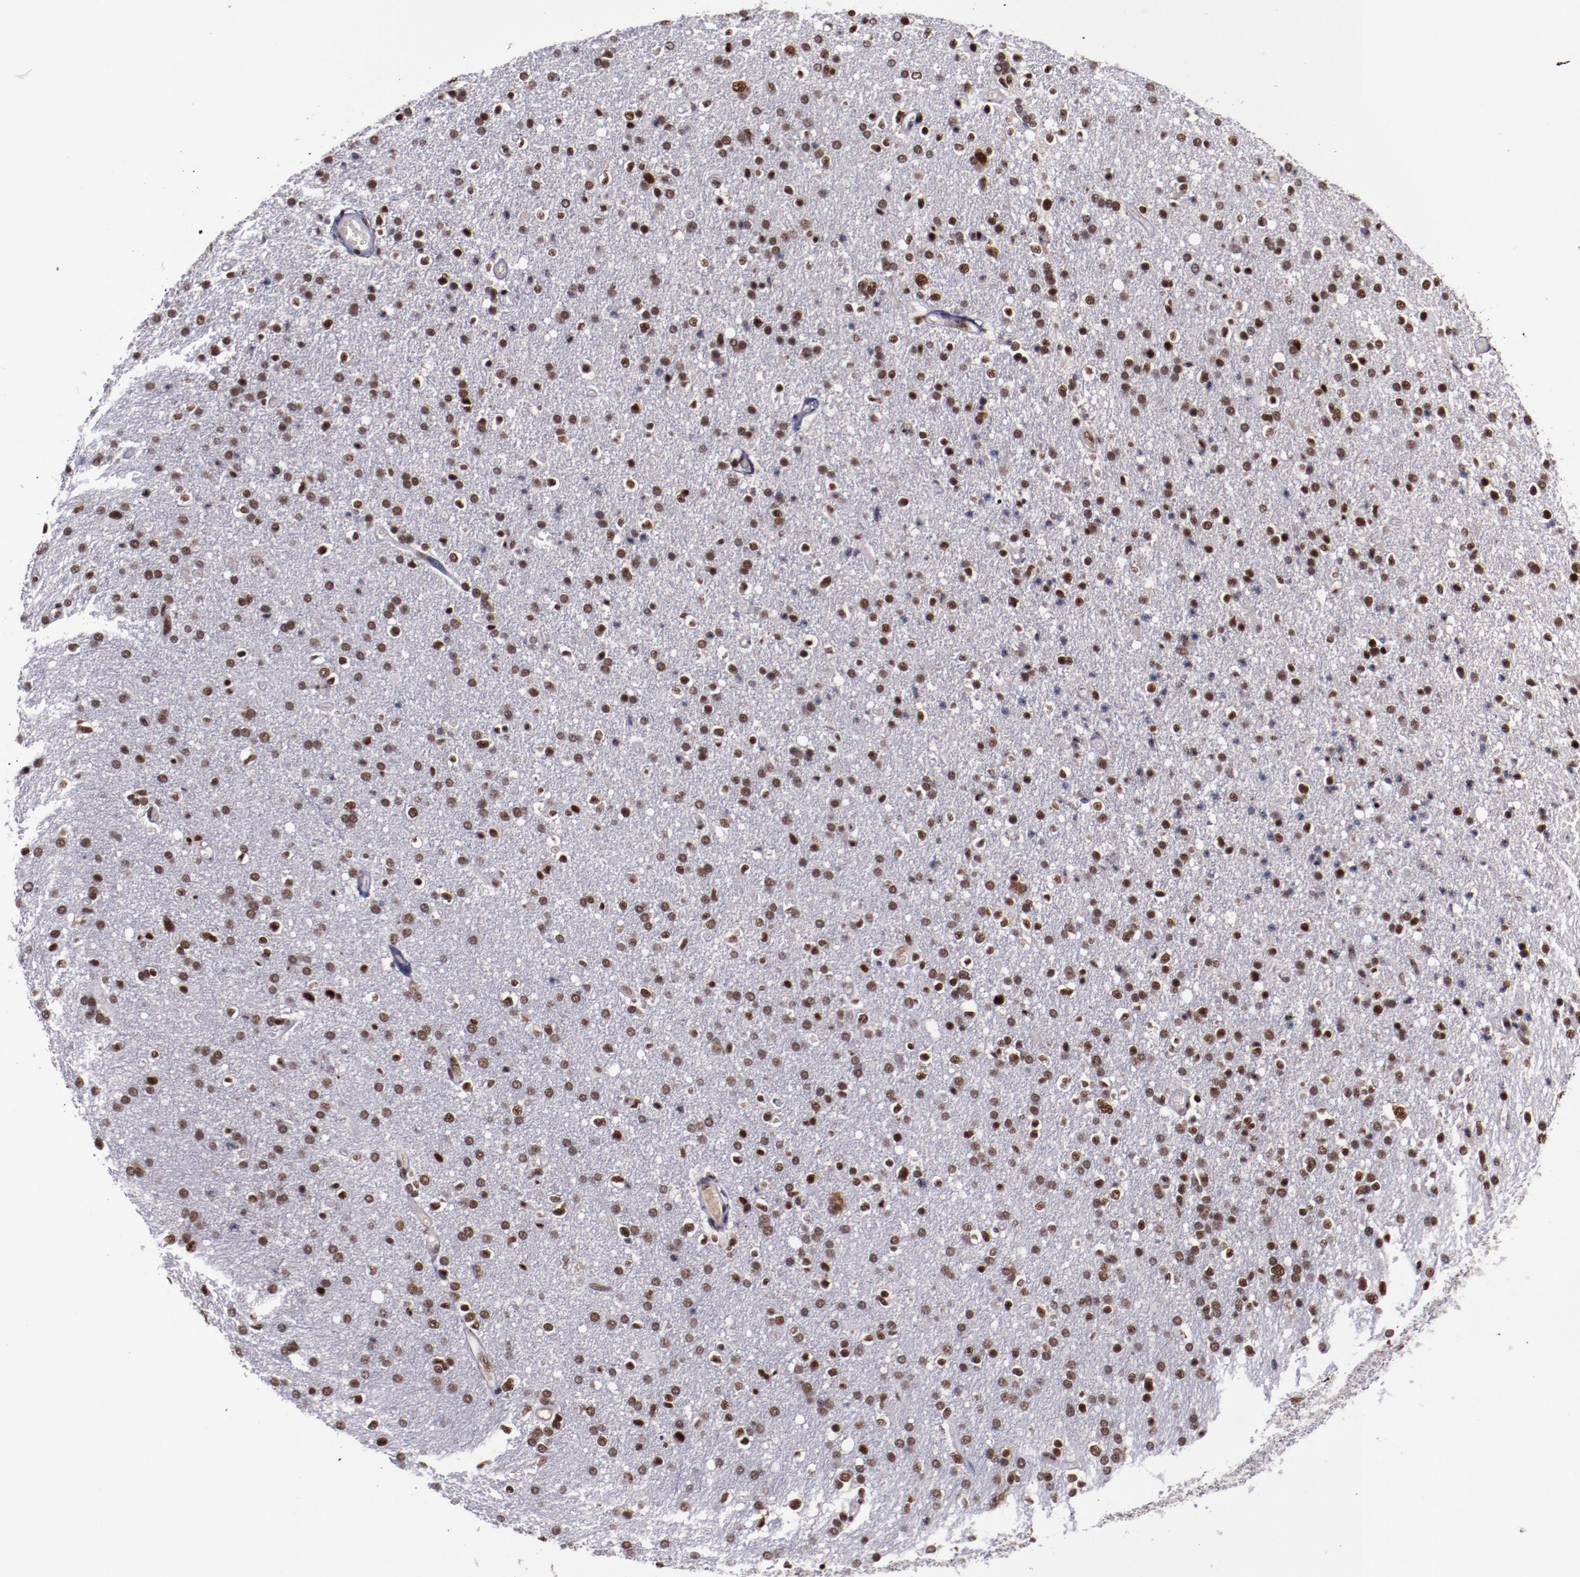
{"staining": {"intensity": "moderate", "quantity": ">75%", "location": "nuclear"}, "tissue": "glioma", "cell_type": "Tumor cells", "image_type": "cancer", "snomed": [{"axis": "morphology", "description": "Glioma, malignant, High grade"}, {"axis": "topography", "description": "Brain"}], "caption": "Immunohistochemistry histopathology image of neoplastic tissue: human glioma stained using IHC reveals medium levels of moderate protein expression localized specifically in the nuclear of tumor cells, appearing as a nuclear brown color.", "gene": "ERH", "patient": {"sex": "male", "age": 33}}